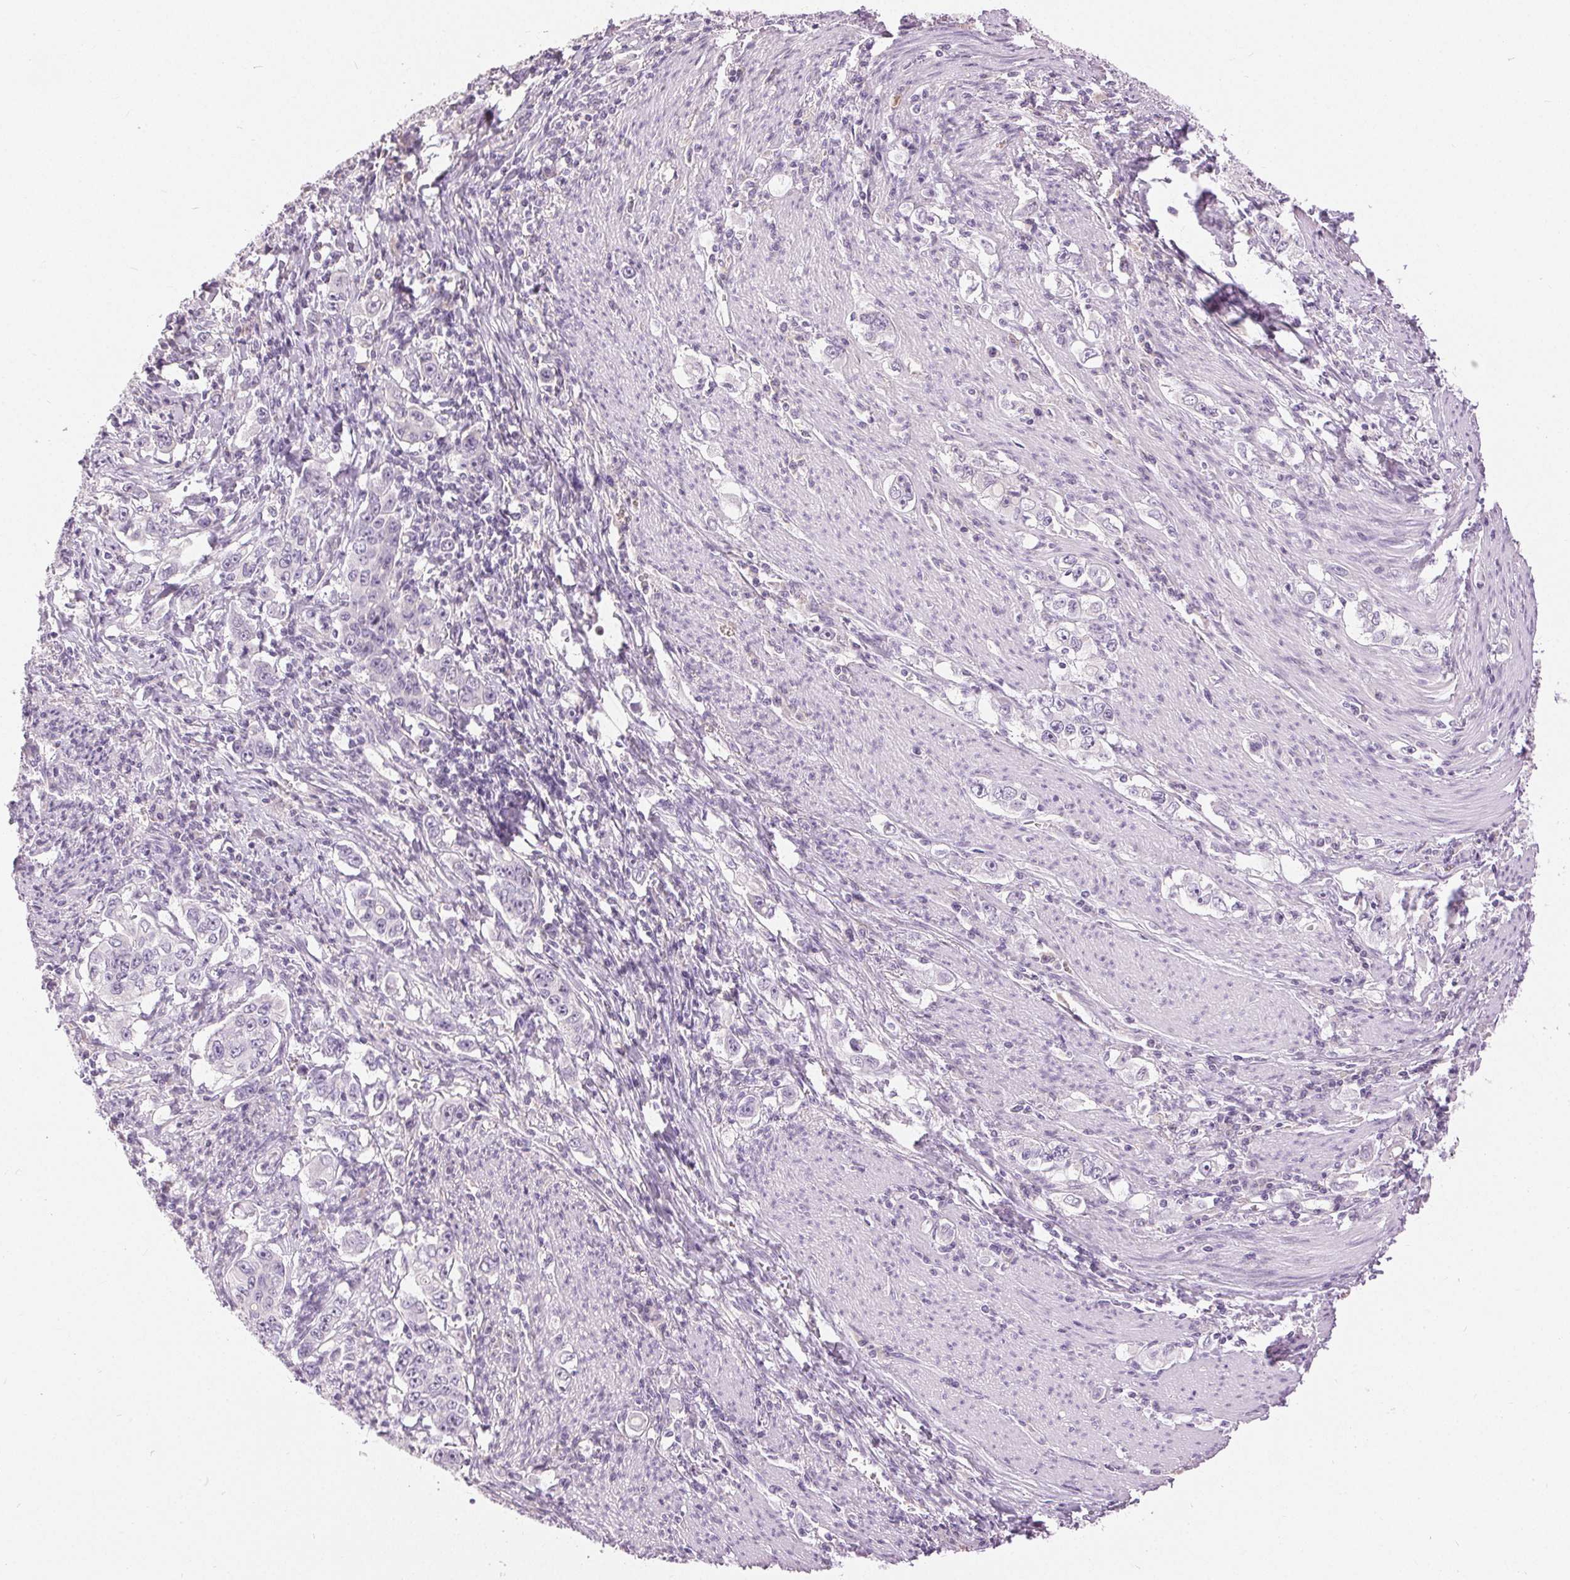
{"staining": {"intensity": "negative", "quantity": "none", "location": "none"}, "tissue": "stomach cancer", "cell_type": "Tumor cells", "image_type": "cancer", "snomed": [{"axis": "morphology", "description": "Adenocarcinoma, NOS"}, {"axis": "topography", "description": "Stomach, lower"}], "caption": "A high-resolution photomicrograph shows immunohistochemistry staining of stomach cancer (adenocarcinoma), which shows no significant expression in tumor cells. (Brightfield microscopy of DAB immunohistochemistry (IHC) at high magnification).", "gene": "DSG3", "patient": {"sex": "female", "age": 72}}